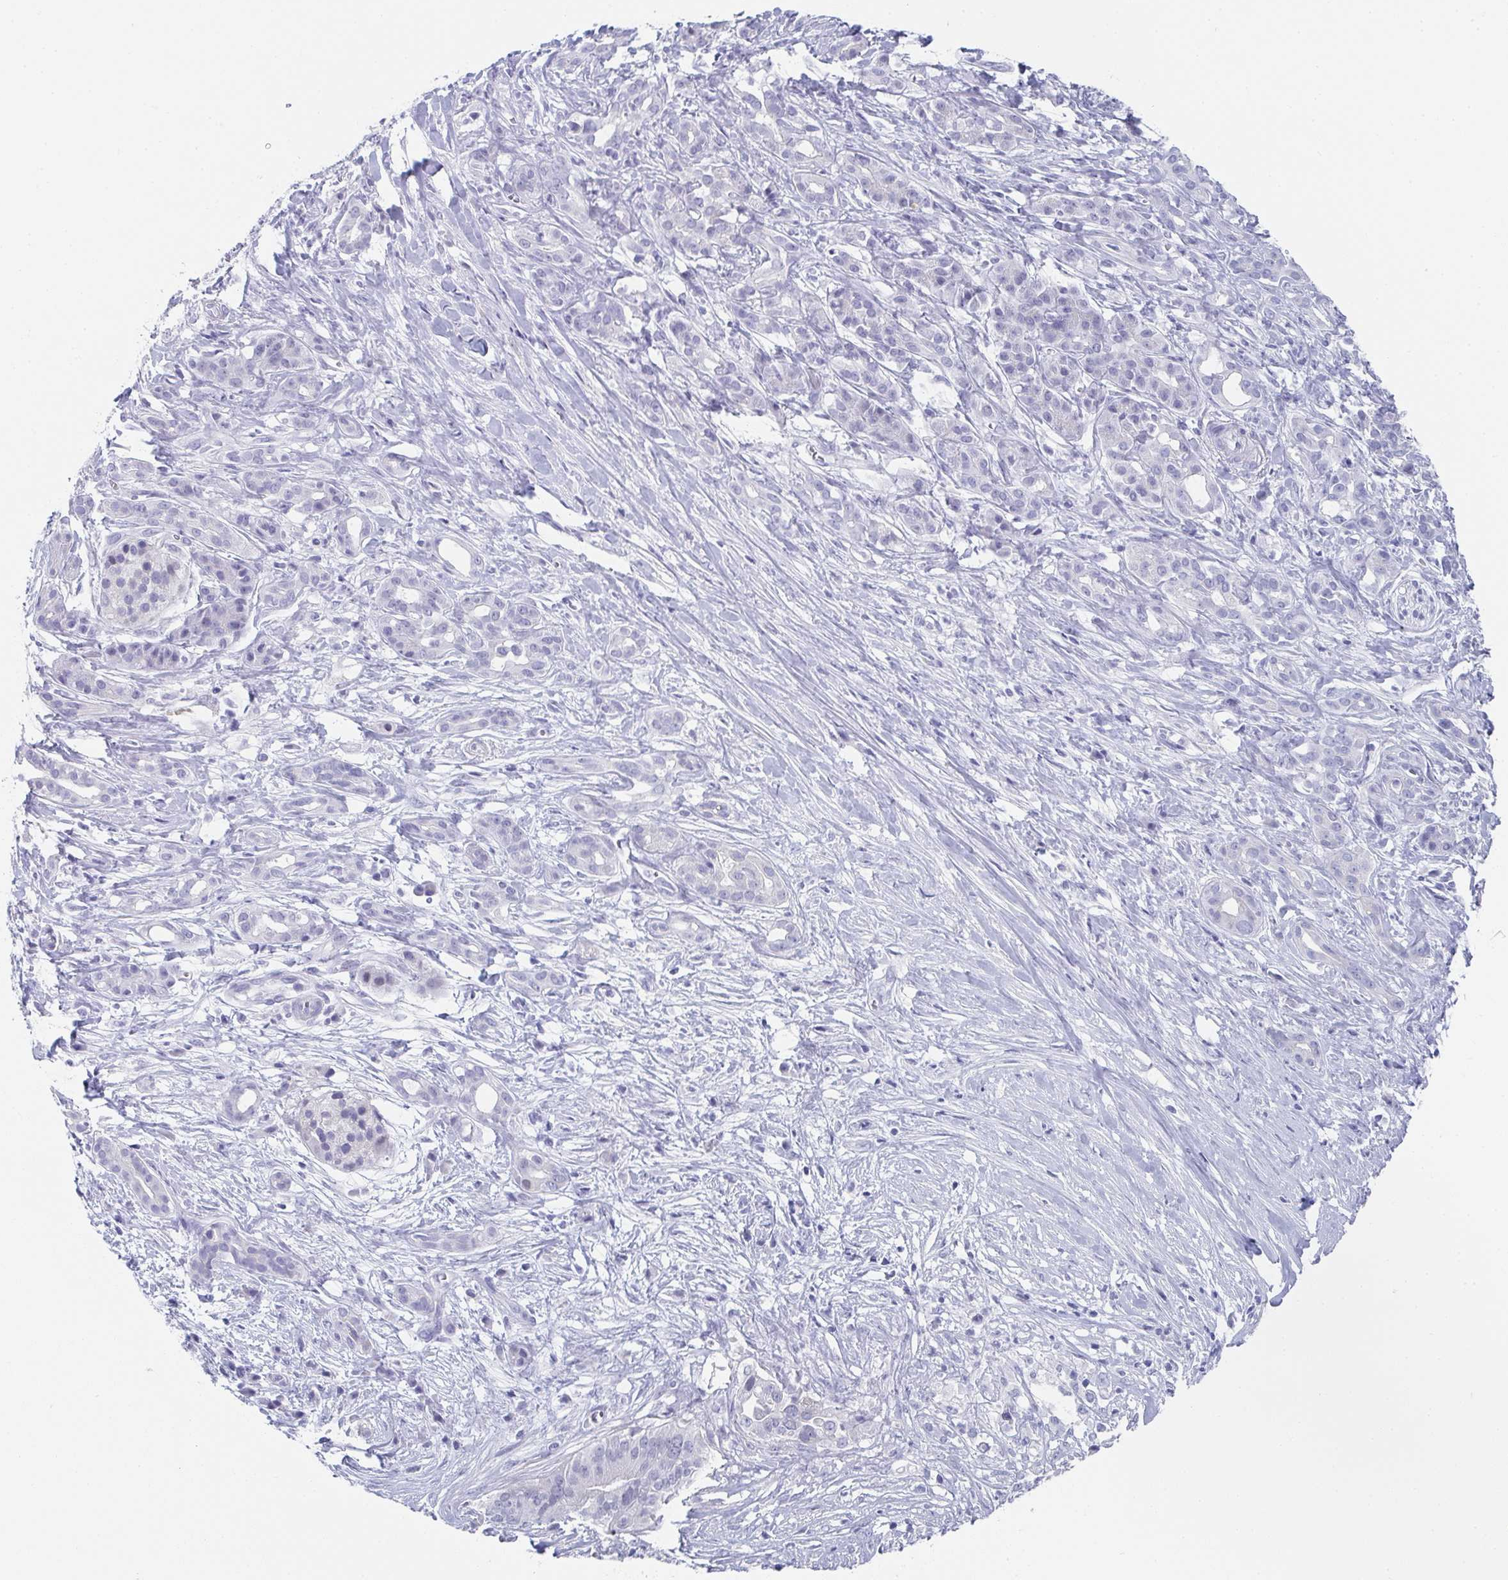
{"staining": {"intensity": "negative", "quantity": "none", "location": "none"}, "tissue": "pancreatic cancer", "cell_type": "Tumor cells", "image_type": "cancer", "snomed": [{"axis": "morphology", "description": "Adenocarcinoma, NOS"}, {"axis": "topography", "description": "Pancreas"}], "caption": "The histopathology image exhibits no staining of tumor cells in pancreatic adenocarcinoma. The staining is performed using DAB brown chromogen with nuclei counter-stained in using hematoxylin.", "gene": "DYDC2", "patient": {"sex": "male", "age": 61}}